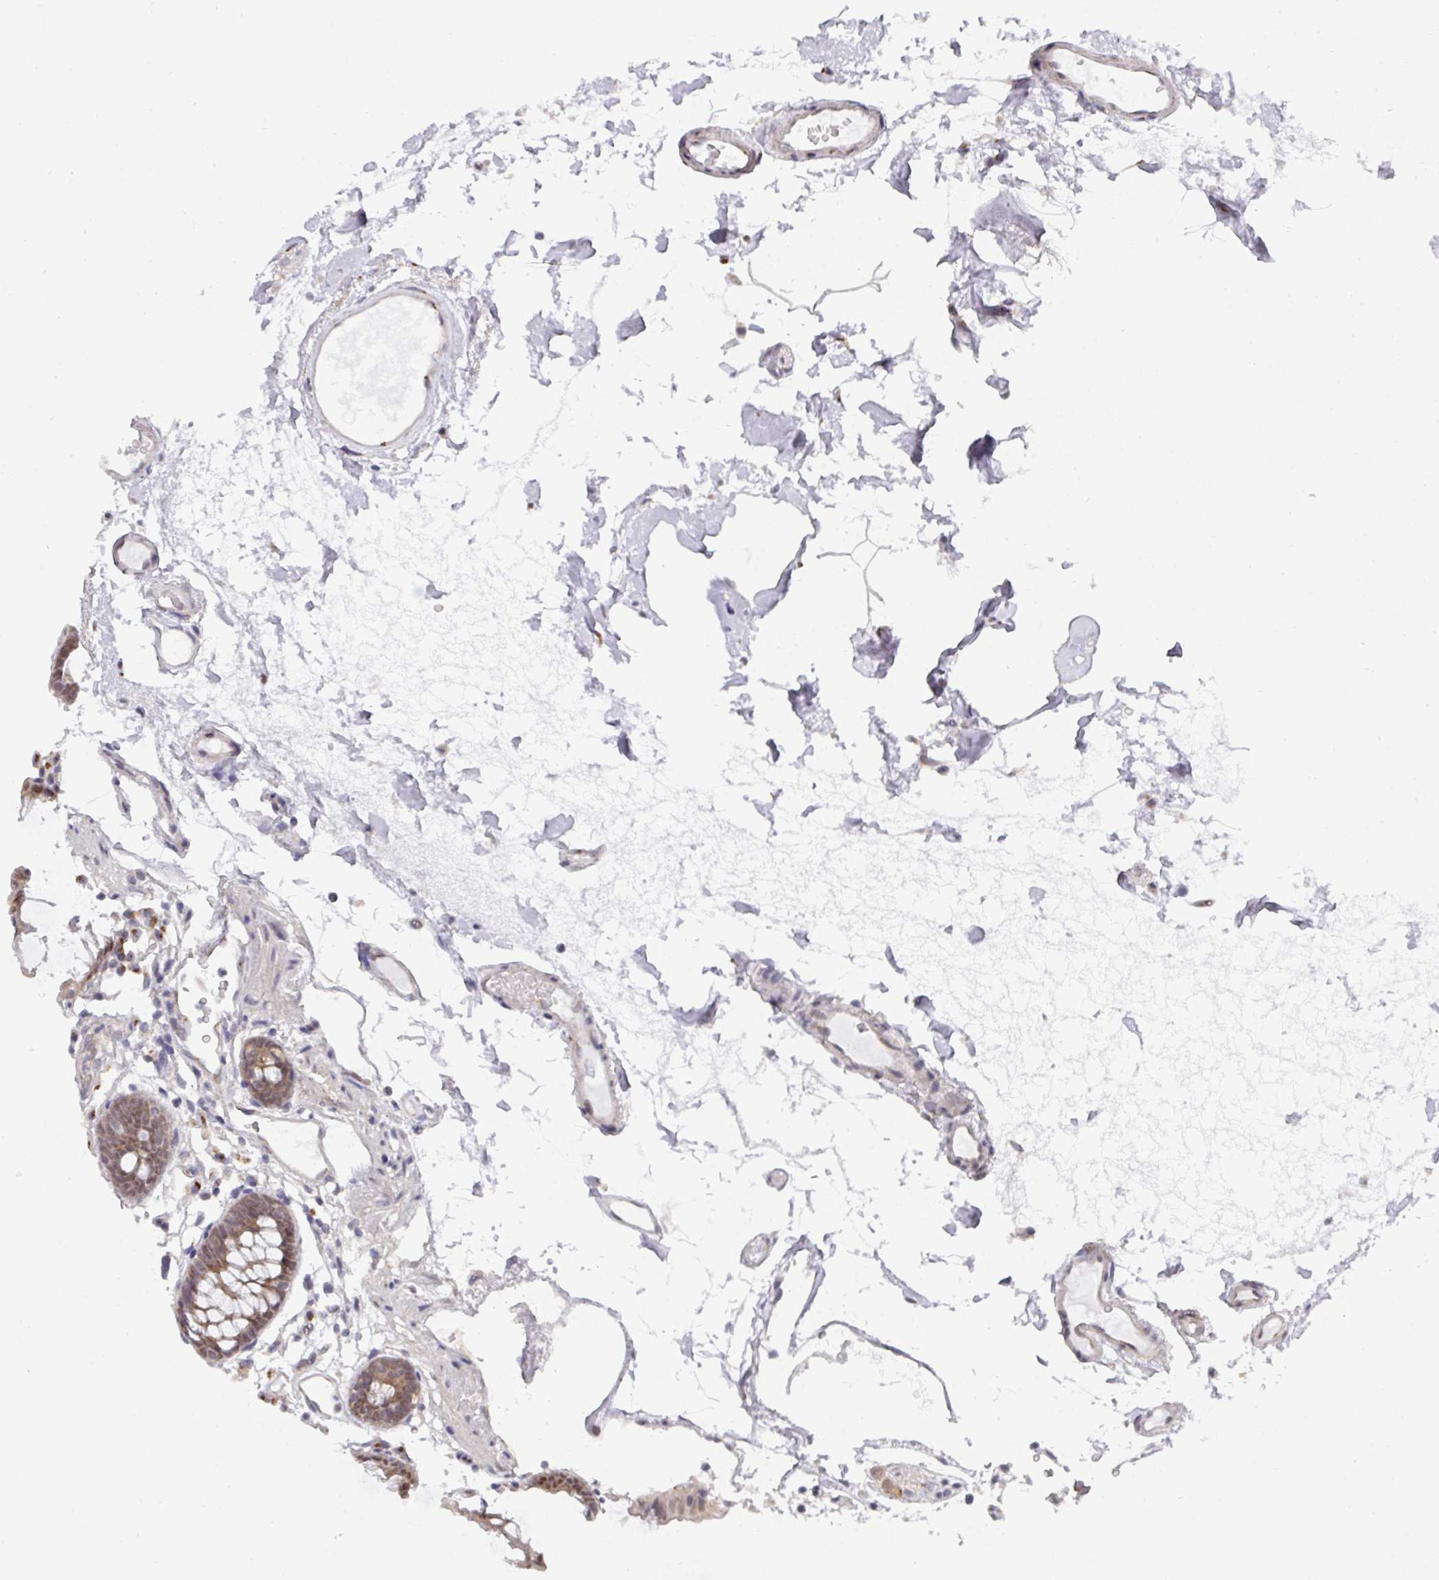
{"staining": {"intensity": "negative", "quantity": "none", "location": "none"}, "tissue": "colon", "cell_type": "Endothelial cells", "image_type": "normal", "snomed": [{"axis": "morphology", "description": "Normal tissue, NOS"}, {"axis": "topography", "description": "Colon"}], "caption": "A histopathology image of colon stained for a protein shows no brown staining in endothelial cells.", "gene": "C18orf25", "patient": {"sex": "female", "age": 84}}